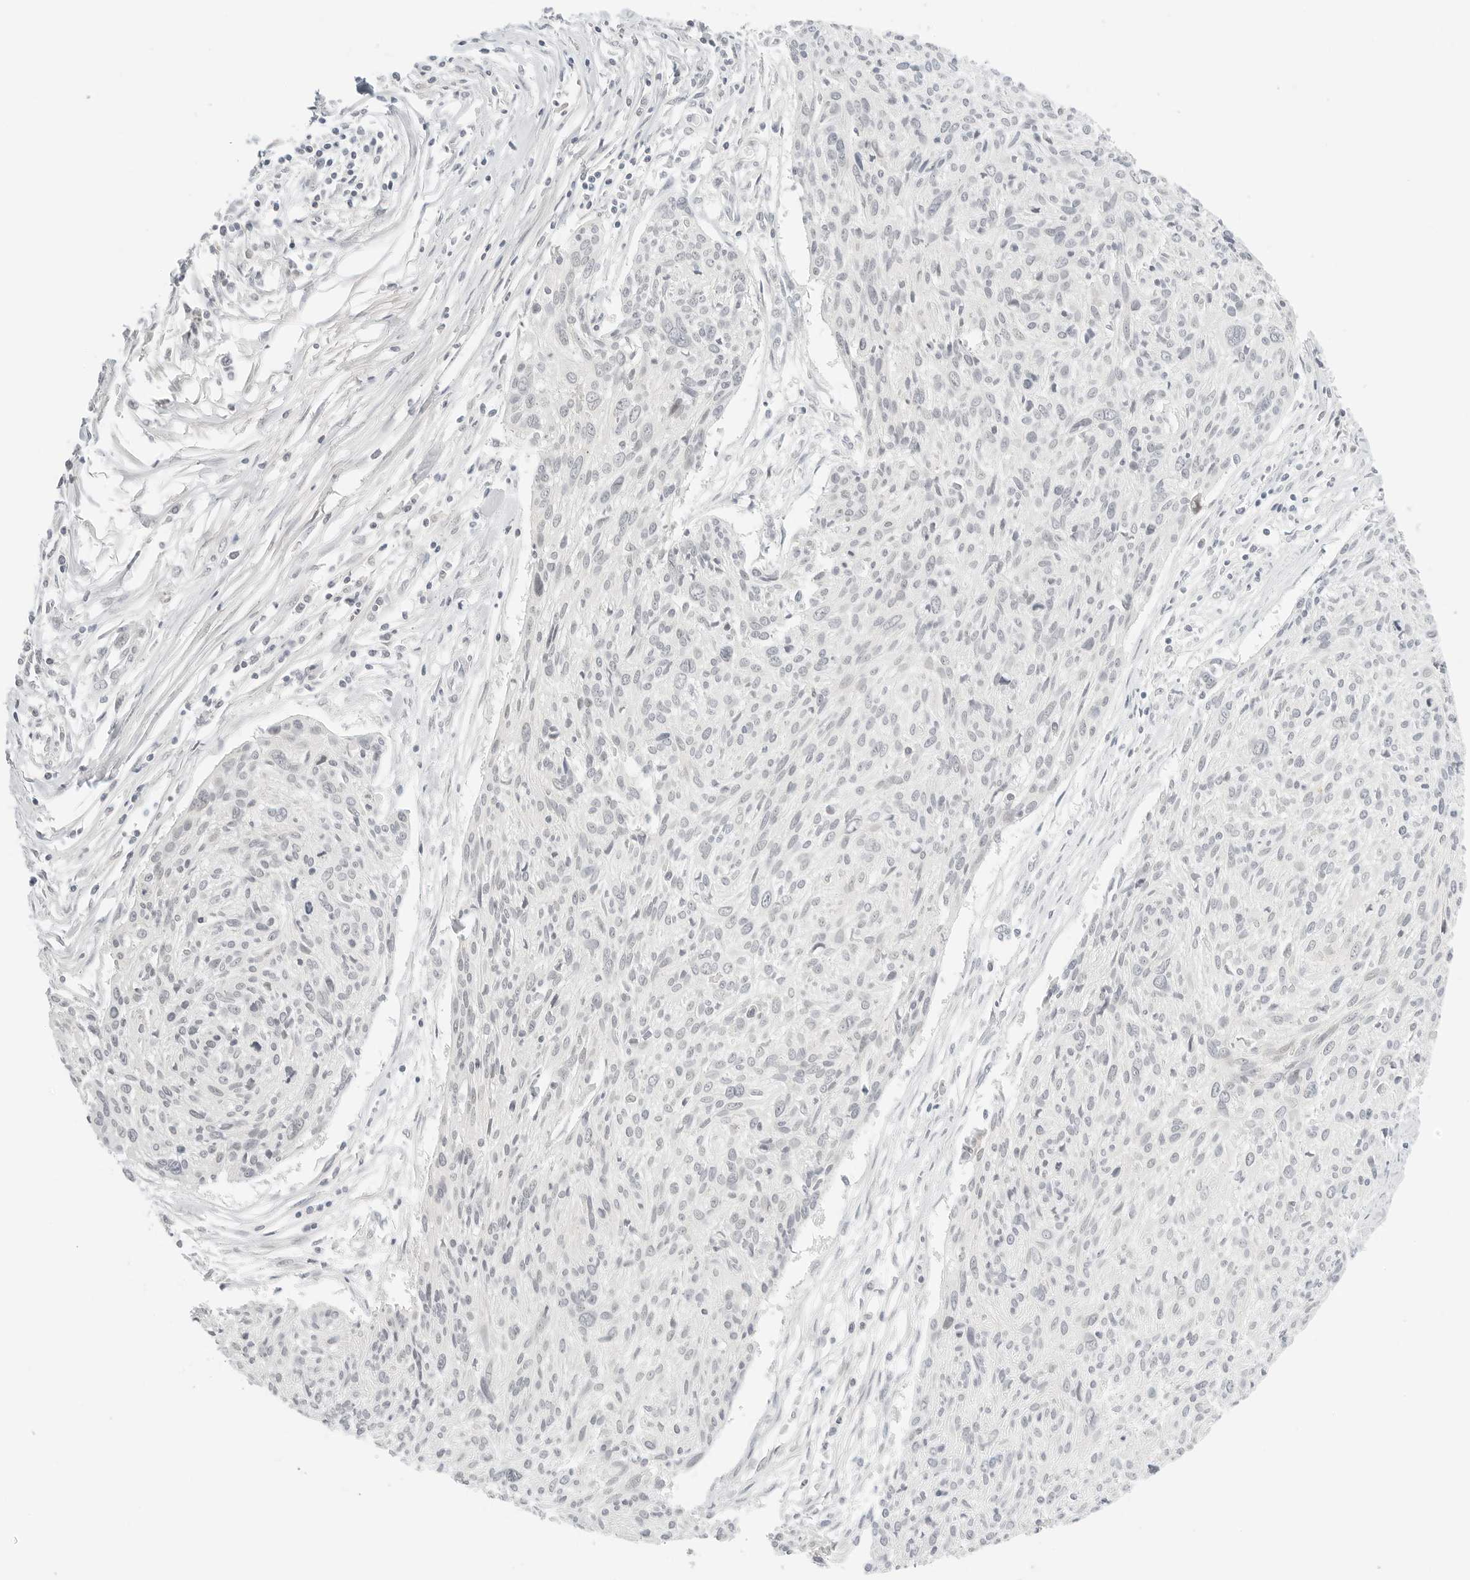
{"staining": {"intensity": "negative", "quantity": "none", "location": "none"}, "tissue": "cervical cancer", "cell_type": "Tumor cells", "image_type": "cancer", "snomed": [{"axis": "morphology", "description": "Squamous cell carcinoma, NOS"}, {"axis": "topography", "description": "Cervix"}], "caption": "Tumor cells show no significant protein expression in squamous cell carcinoma (cervical).", "gene": "RPS6KL1", "patient": {"sex": "female", "age": 51}}